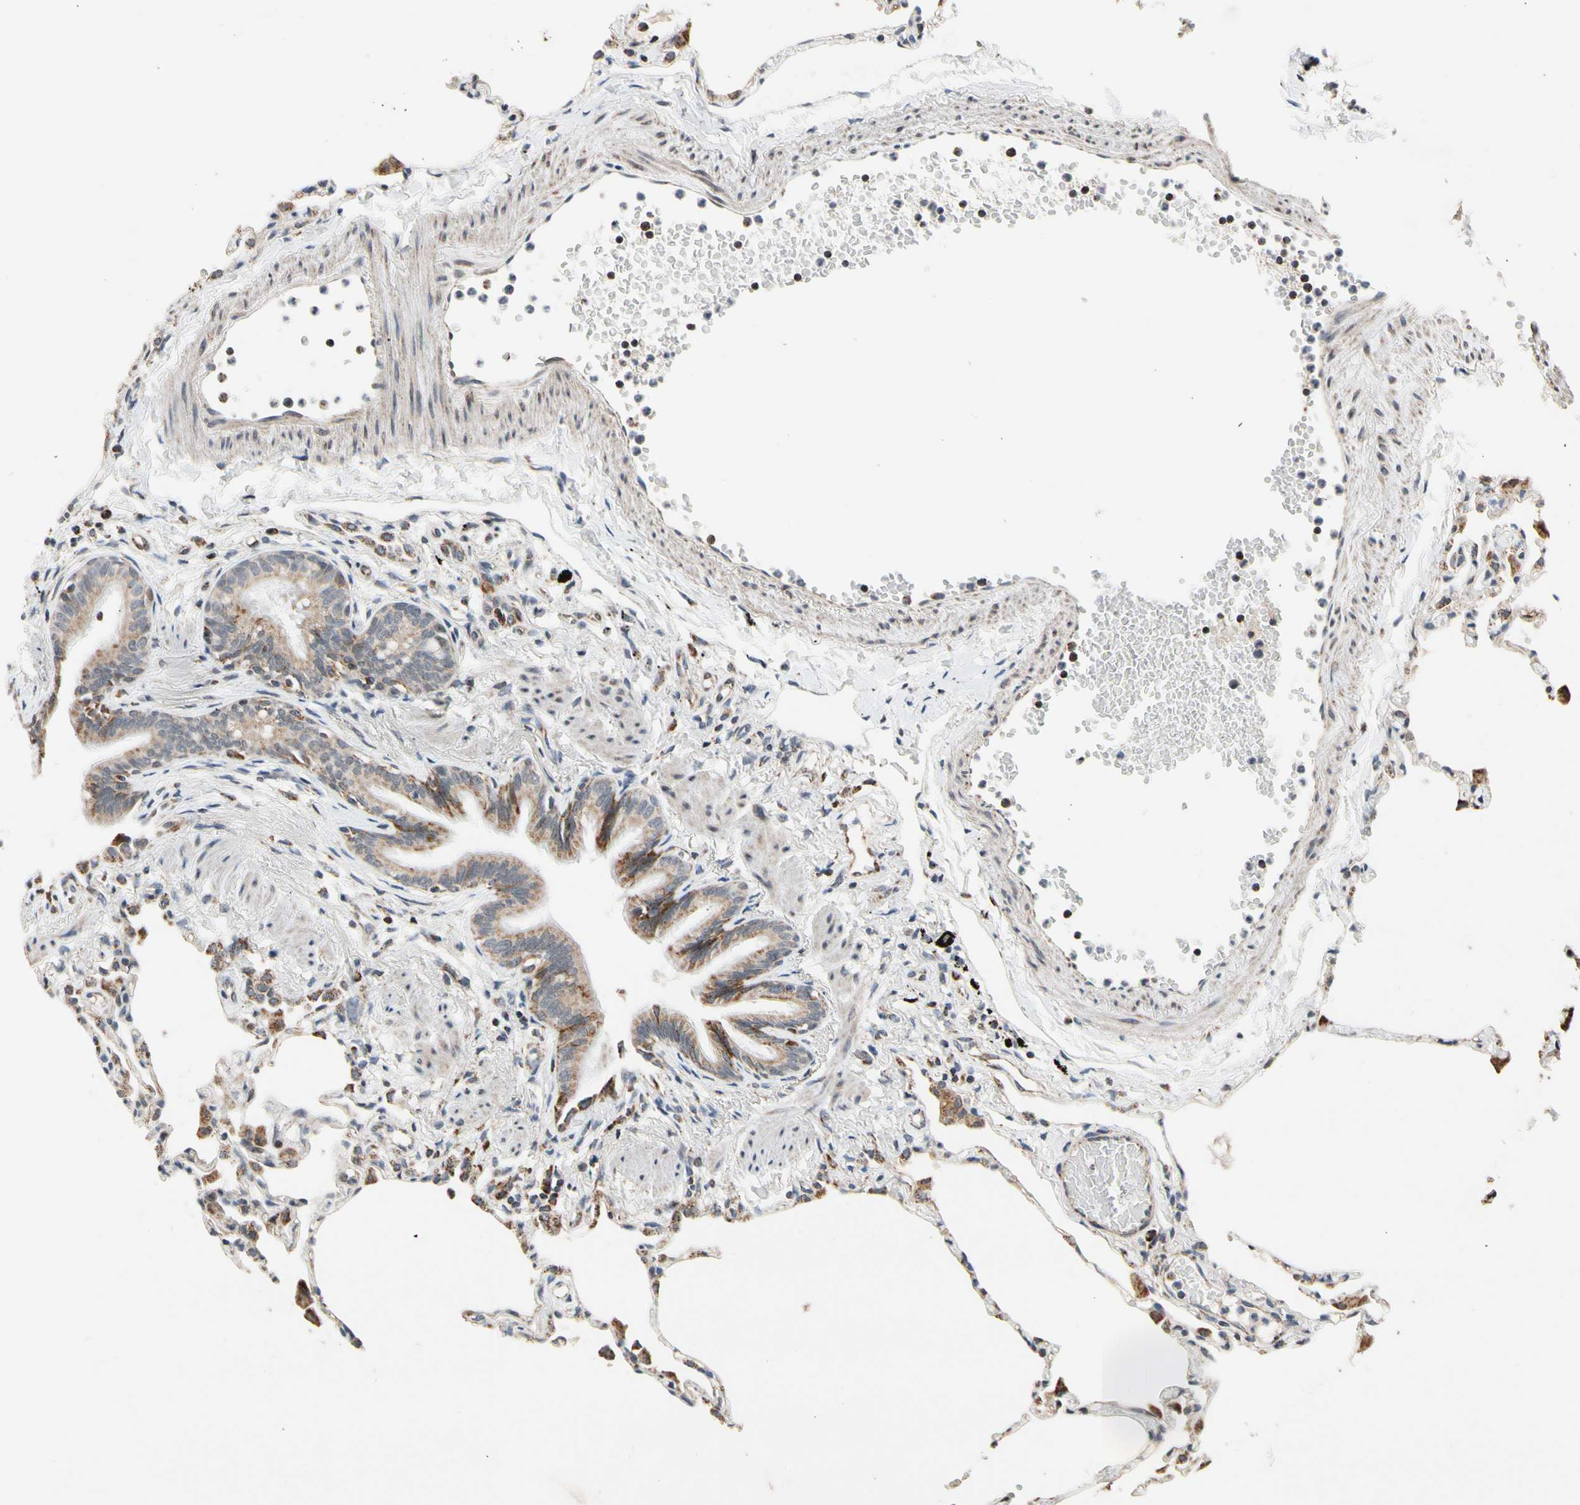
{"staining": {"intensity": "moderate", "quantity": "<25%", "location": "cytoplasmic/membranous"}, "tissue": "lung", "cell_type": "Alveolar cells", "image_type": "normal", "snomed": [{"axis": "morphology", "description": "Normal tissue, NOS"}, {"axis": "topography", "description": "Lung"}], "caption": "Moderate cytoplasmic/membranous positivity for a protein is appreciated in about <25% of alveolar cells of benign lung using immunohistochemistry.", "gene": "KHDC4", "patient": {"sex": "female", "age": 49}}